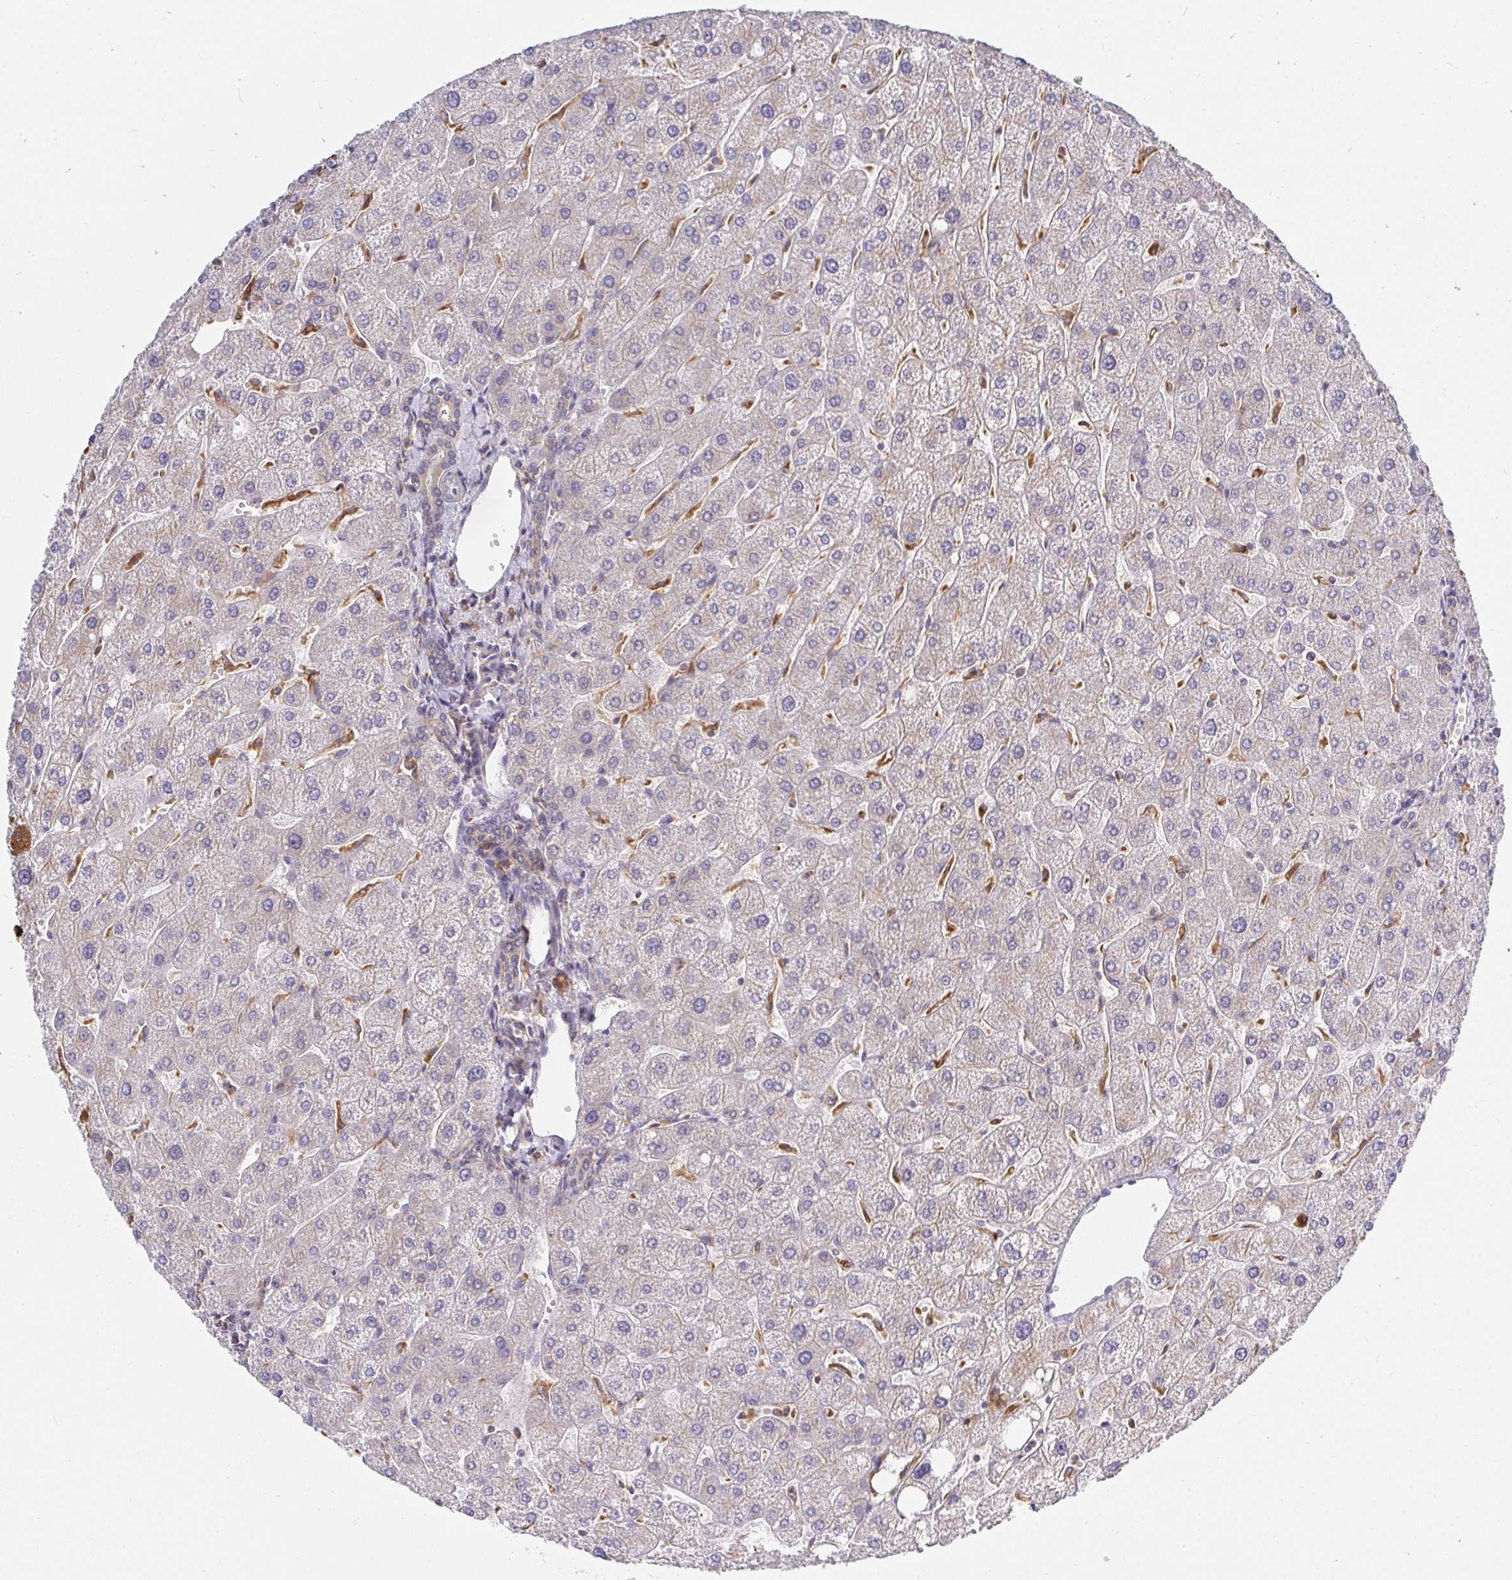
{"staining": {"intensity": "weak", "quantity": "<25%", "location": "cytoplasmic/membranous"}, "tissue": "liver", "cell_type": "Cholangiocytes", "image_type": "normal", "snomed": [{"axis": "morphology", "description": "Normal tissue, NOS"}, {"axis": "topography", "description": "Liver"}], "caption": "IHC micrograph of benign human liver stained for a protein (brown), which demonstrates no staining in cholangiocytes. (Brightfield microscopy of DAB immunohistochemistry at high magnification).", "gene": "ATP6V1F", "patient": {"sex": "male", "age": 67}}